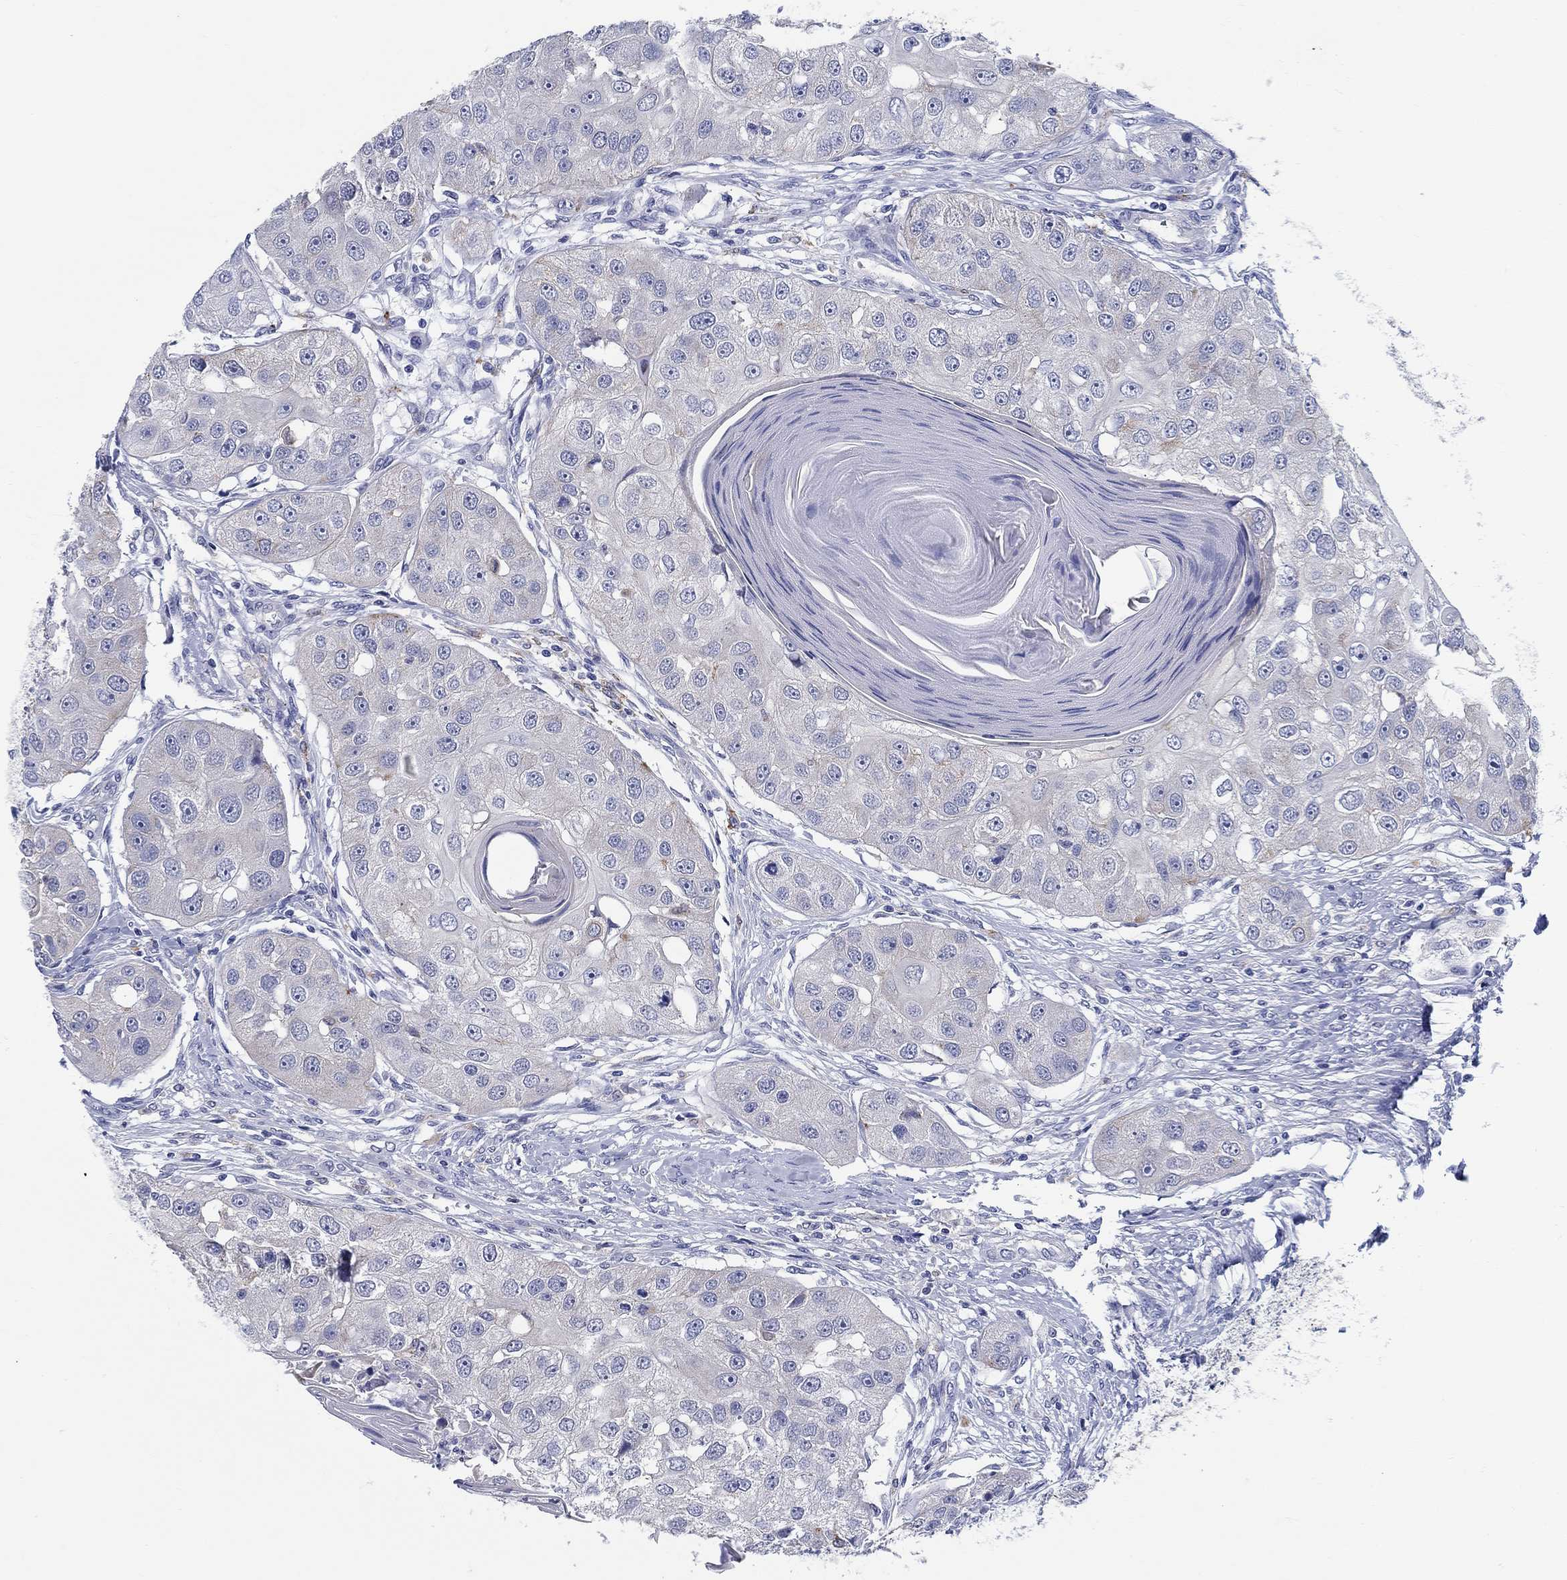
{"staining": {"intensity": "negative", "quantity": "none", "location": "none"}, "tissue": "head and neck cancer", "cell_type": "Tumor cells", "image_type": "cancer", "snomed": [{"axis": "morphology", "description": "Normal tissue, NOS"}, {"axis": "morphology", "description": "Squamous cell carcinoma, NOS"}, {"axis": "topography", "description": "Skeletal muscle"}, {"axis": "topography", "description": "Head-Neck"}], "caption": "Tumor cells show no significant staining in head and neck squamous cell carcinoma.", "gene": "RAP1GAP", "patient": {"sex": "male", "age": 51}}